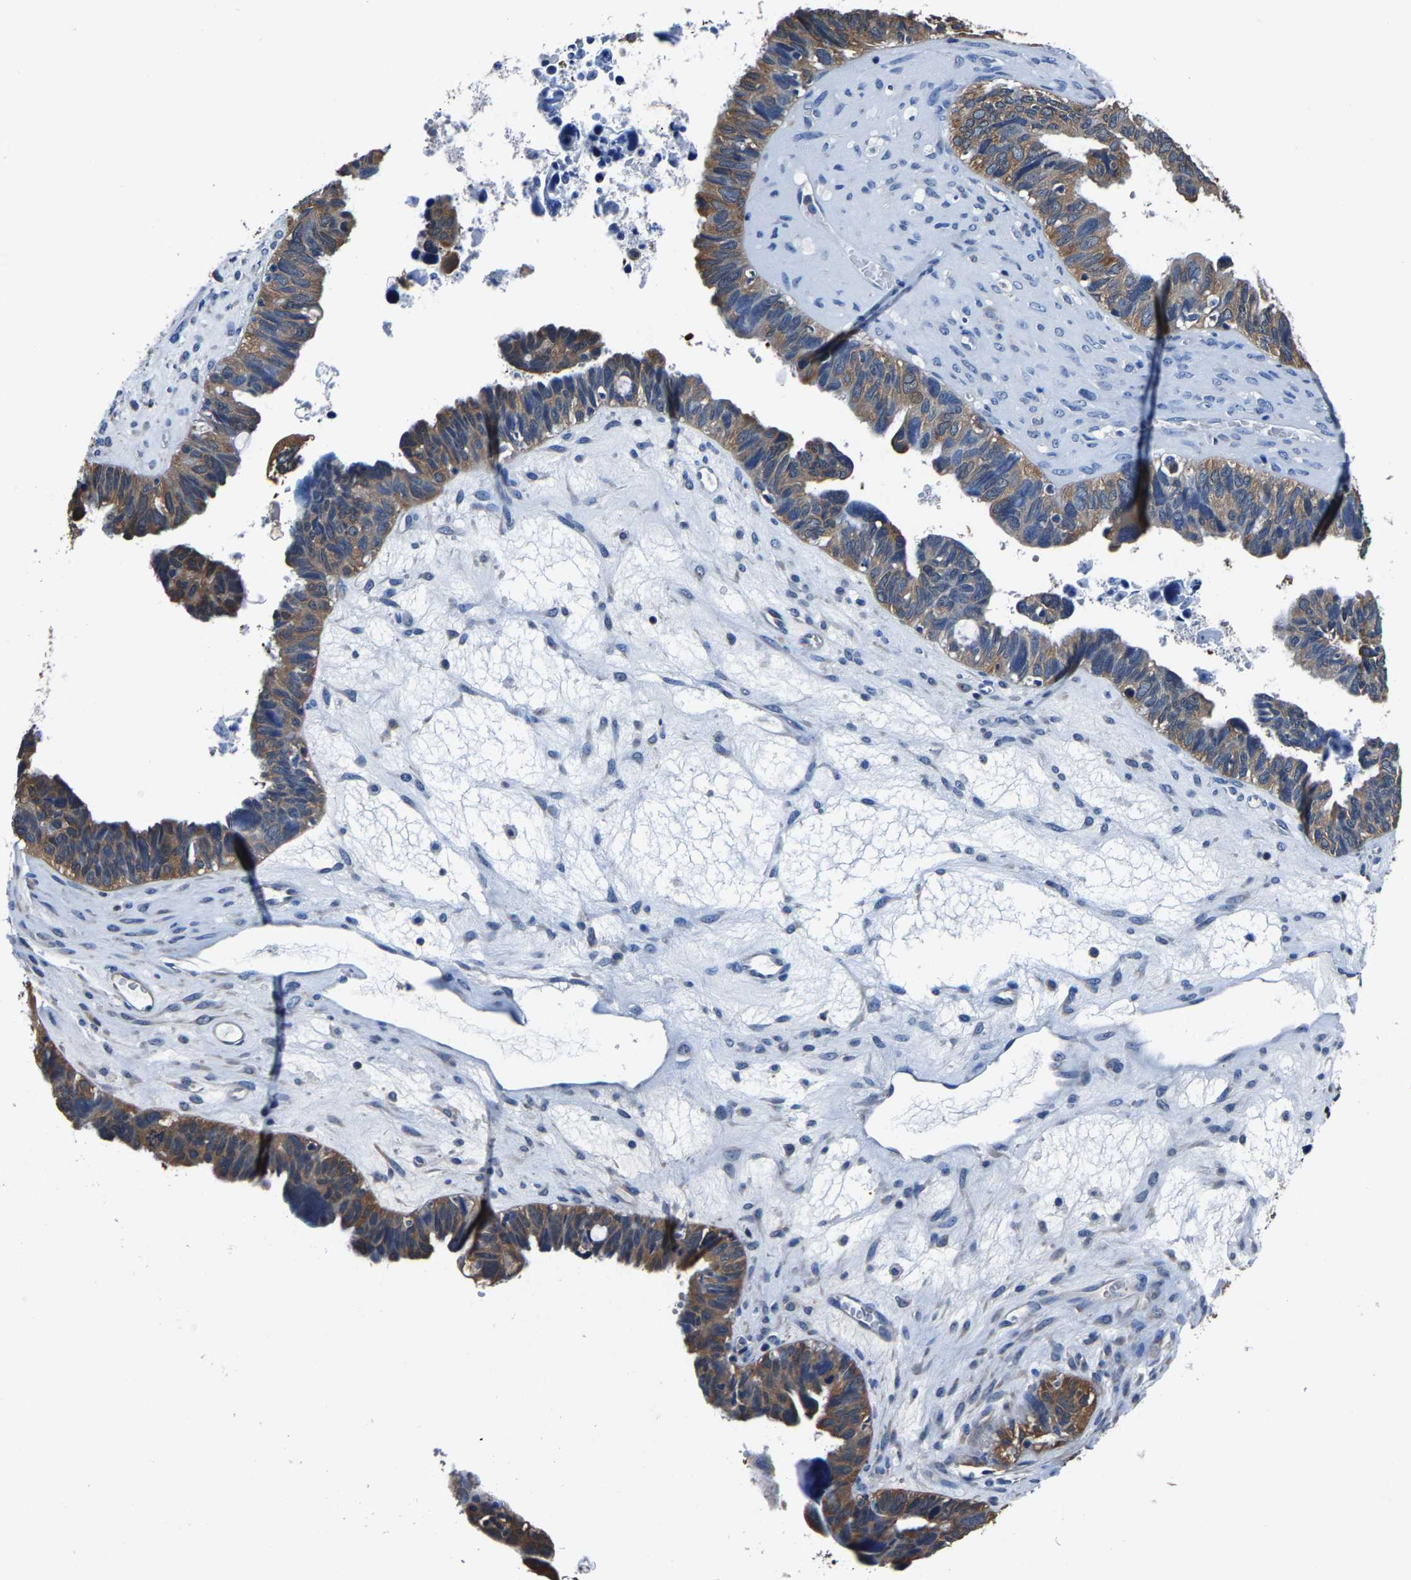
{"staining": {"intensity": "moderate", "quantity": "25%-75%", "location": "cytoplasmic/membranous"}, "tissue": "ovarian cancer", "cell_type": "Tumor cells", "image_type": "cancer", "snomed": [{"axis": "morphology", "description": "Cystadenocarcinoma, serous, NOS"}, {"axis": "topography", "description": "Ovary"}], "caption": "Tumor cells exhibit medium levels of moderate cytoplasmic/membranous expression in about 25%-75% of cells in serous cystadenocarcinoma (ovarian).", "gene": "ALDOB", "patient": {"sex": "female", "age": 79}}